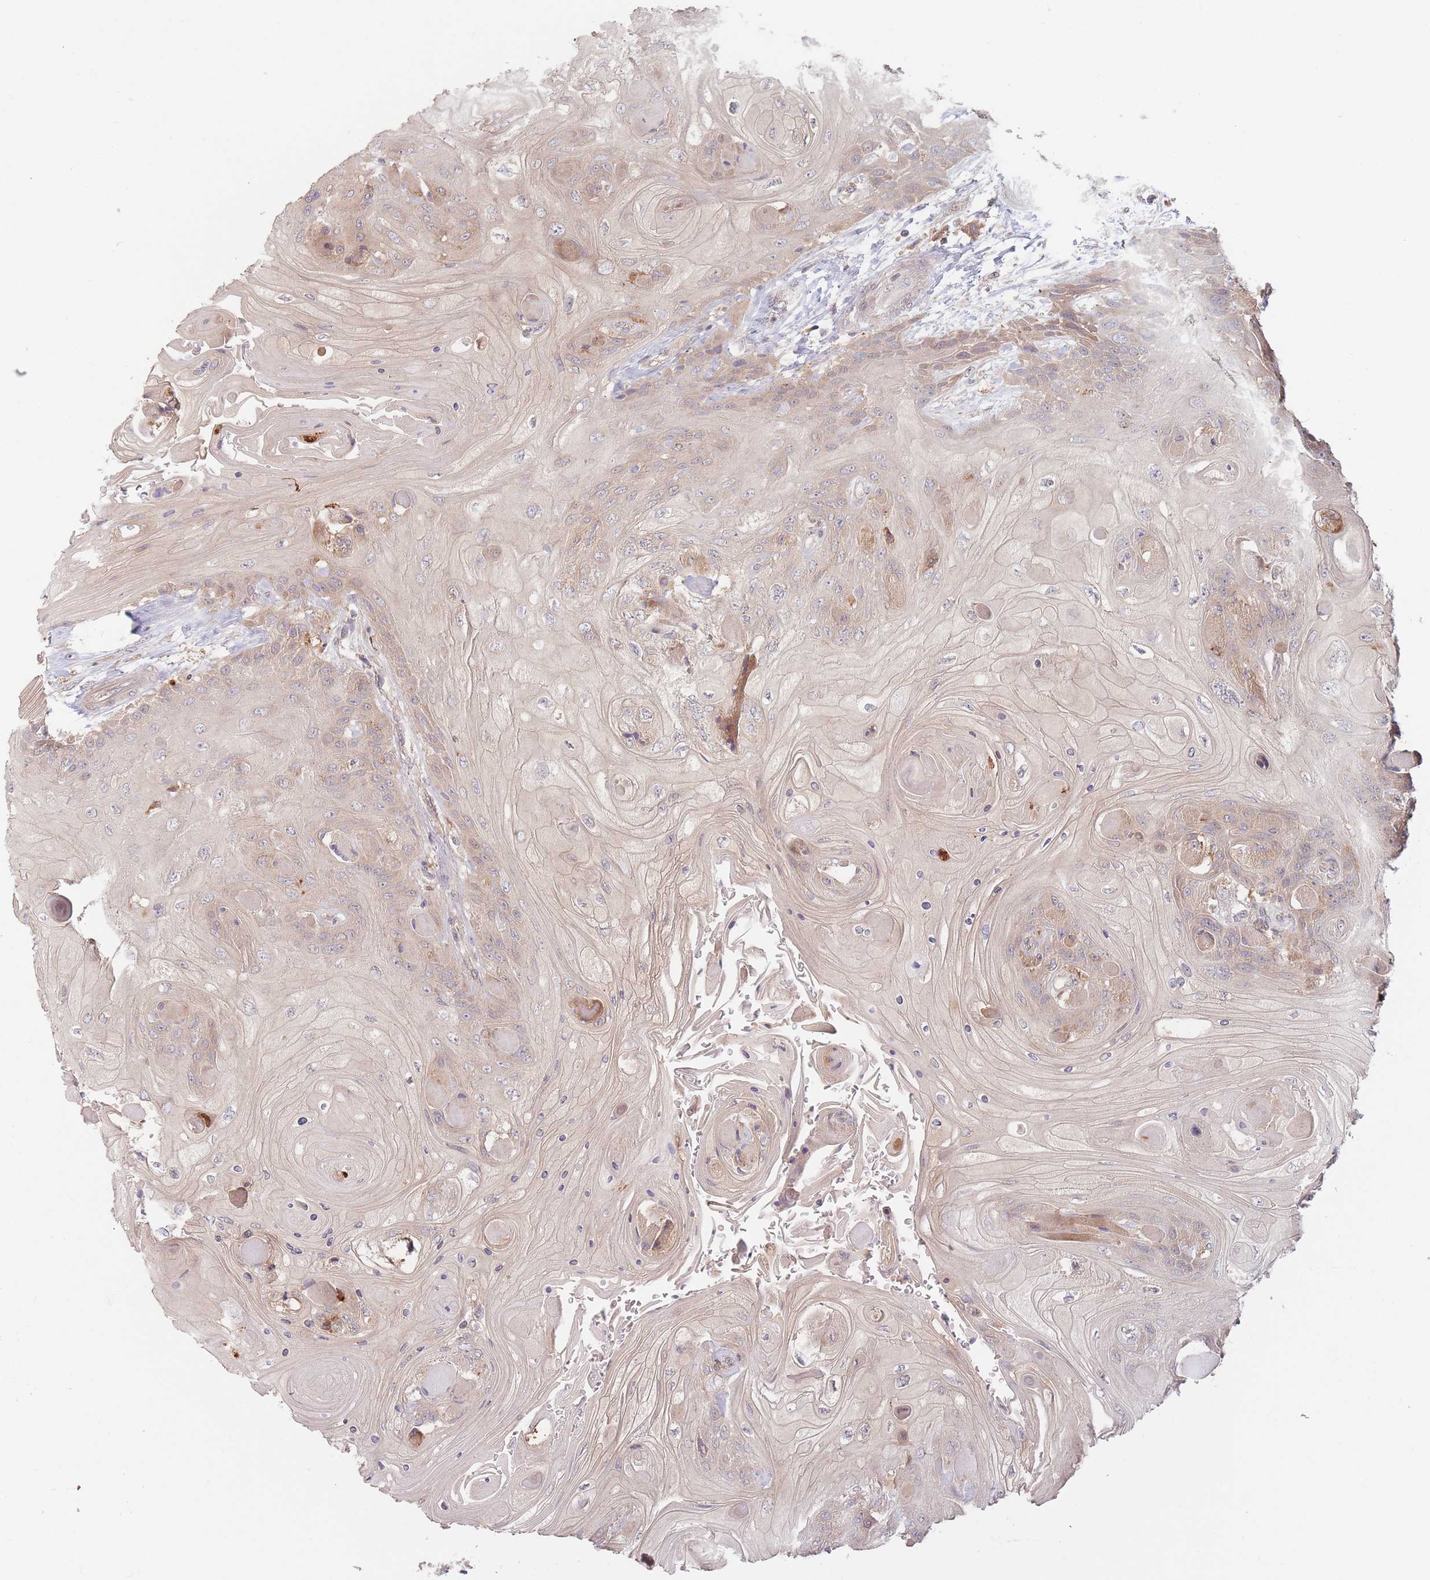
{"staining": {"intensity": "weak", "quantity": "<25%", "location": "cytoplasmic/membranous"}, "tissue": "head and neck cancer", "cell_type": "Tumor cells", "image_type": "cancer", "snomed": [{"axis": "morphology", "description": "Squamous cell carcinoma, NOS"}, {"axis": "topography", "description": "Head-Neck"}], "caption": "Immunohistochemistry (IHC) image of neoplastic tissue: human head and neck cancer stained with DAB demonstrates no significant protein positivity in tumor cells.", "gene": "PPM1A", "patient": {"sex": "female", "age": 43}}